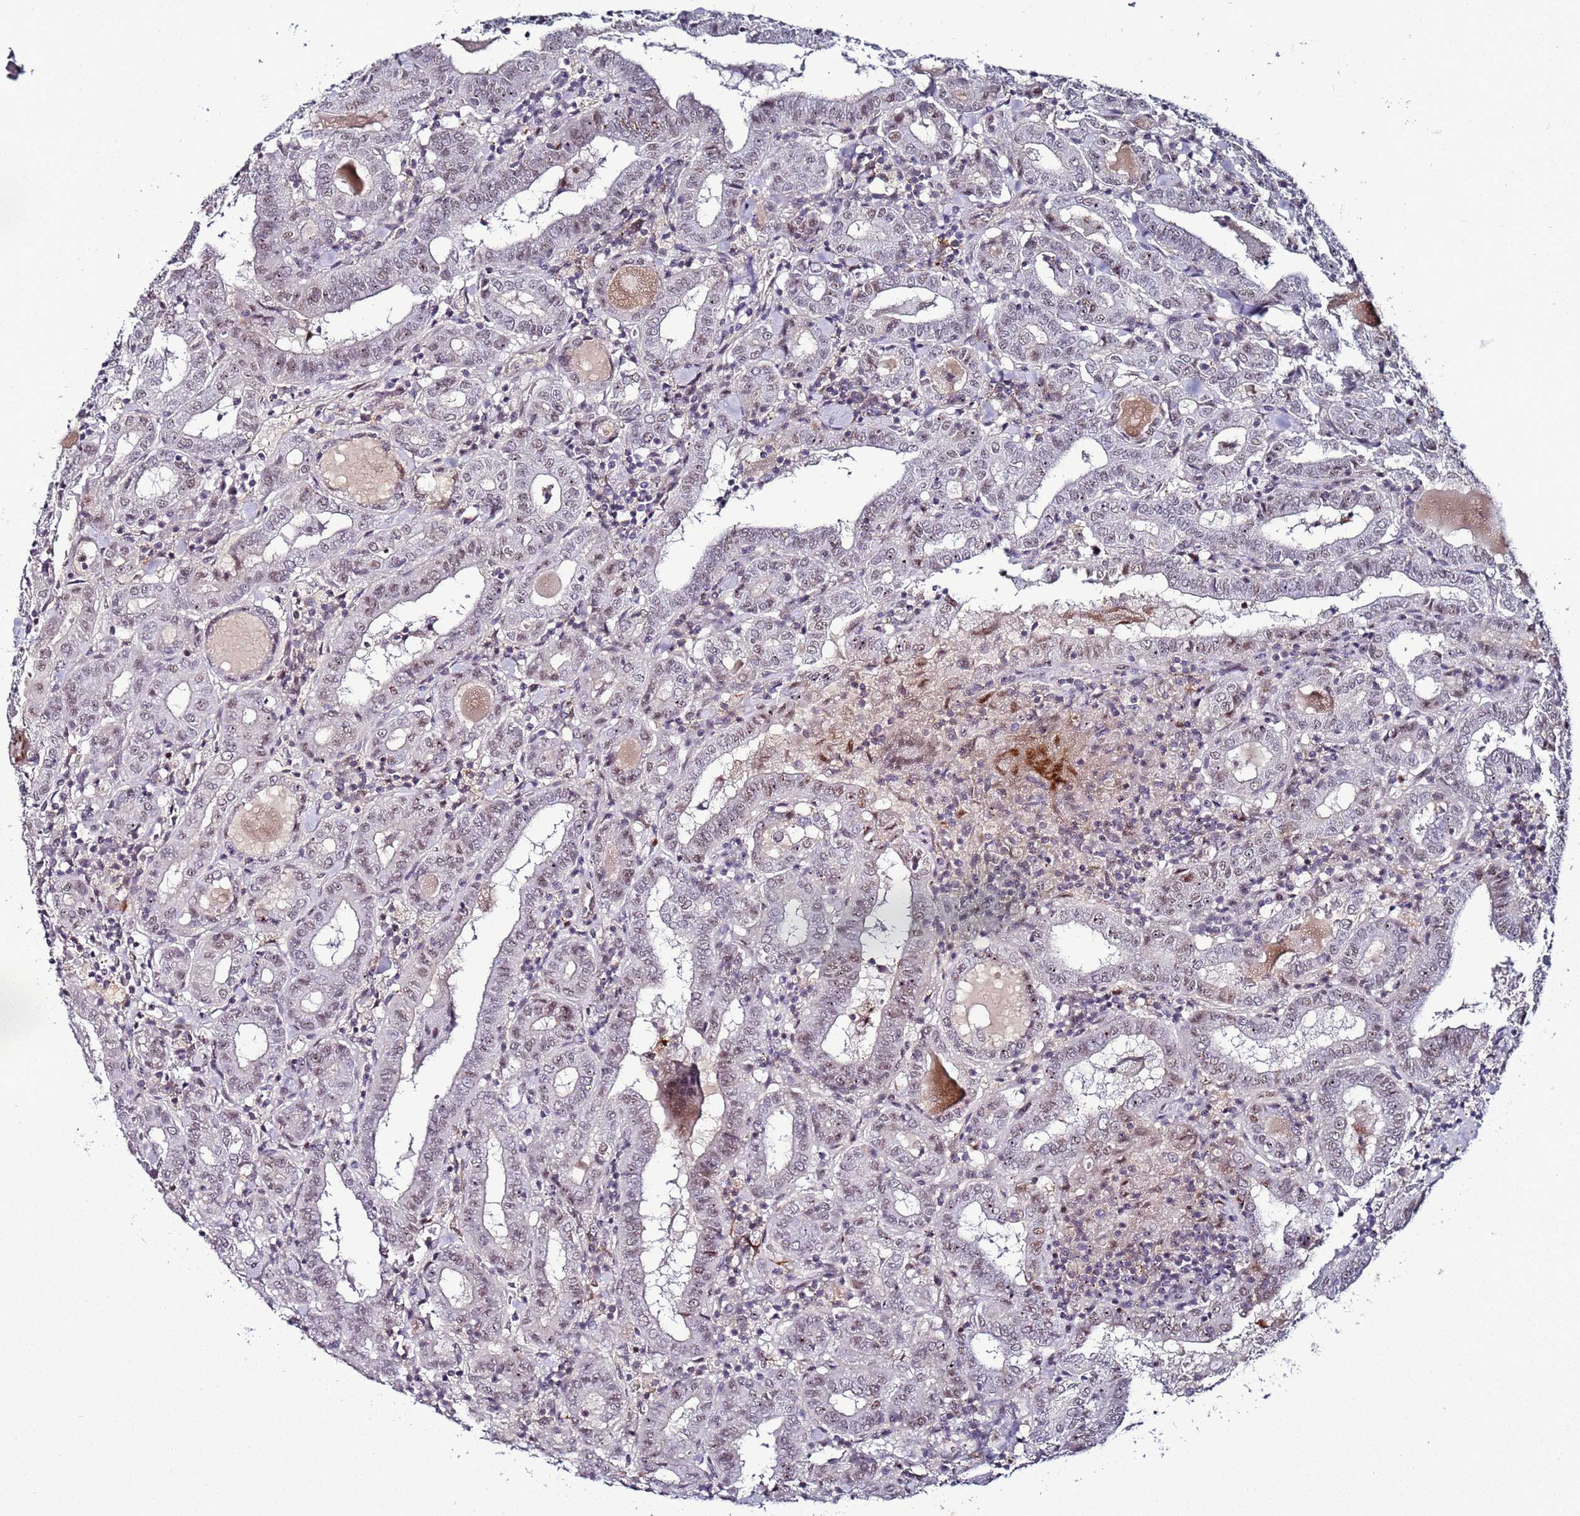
{"staining": {"intensity": "weak", "quantity": "<25%", "location": "nuclear"}, "tissue": "thyroid cancer", "cell_type": "Tumor cells", "image_type": "cancer", "snomed": [{"axis": "morphology", "description": "Papillary adenocarcinoma, NOS"}, {"axis": "topography", "description": "Thyroid gland"}], "caption": "High magnification brightfield microscopy of thyroid papillary adenocarcinoma stained with DAB (3,3'-diaminobenzidine) (brown) and counterstained with hematoxylin (blue): tumor cells show no significant staining.", "gene": "PSMA7", "patient": {"sex": "female", "age": 72}}